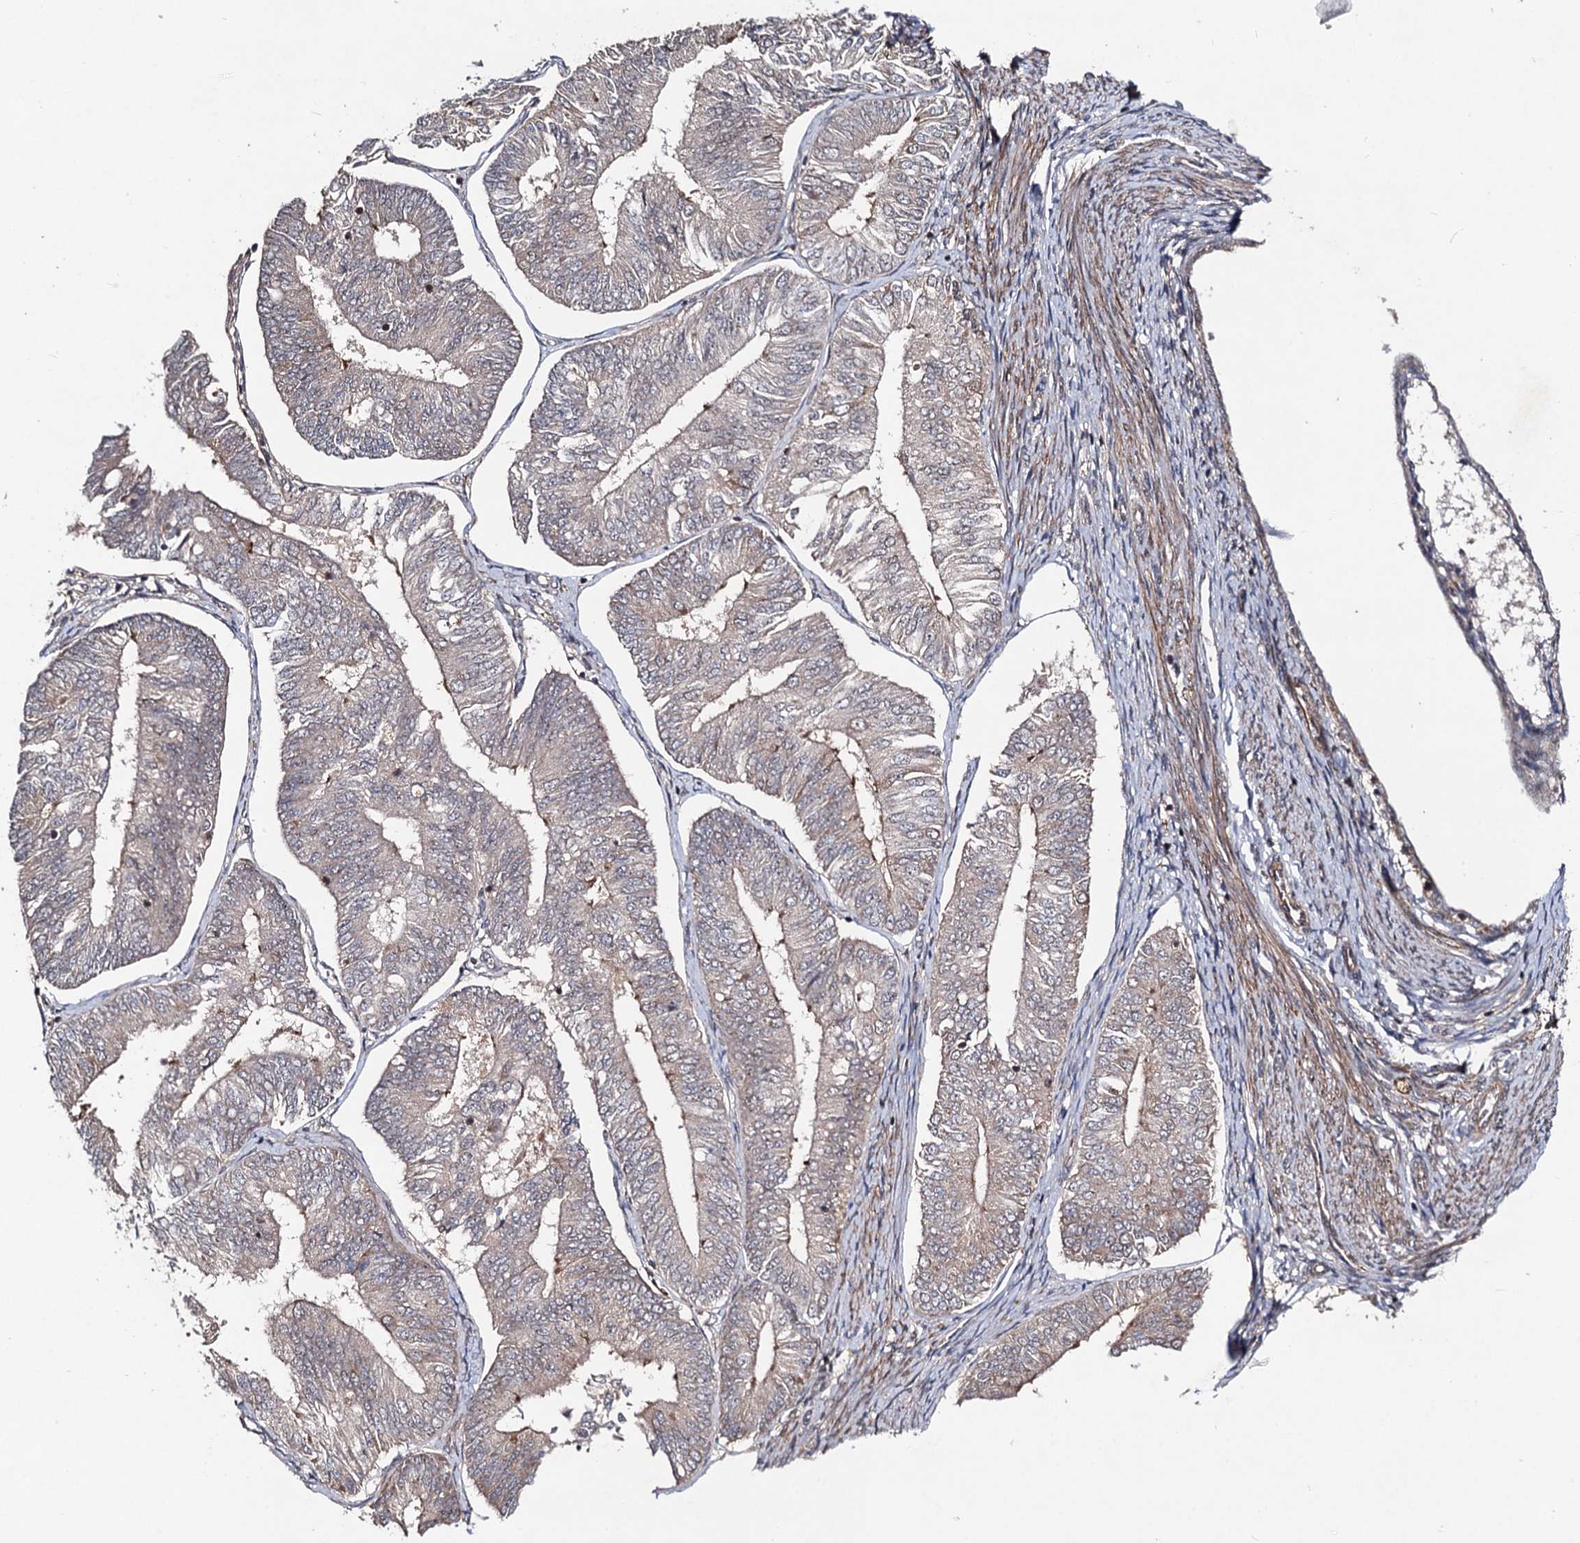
{"staining": {"intensity": "weak", "quantity": "<25%", "location": "cytoplasmic/membranous"}, "tissue": "endometrial cancer", "cell_type": "Tumor cells", "image_type": "cancer", "snomed": [{"axis": "morphology", "description": "Adenocarcinoma, NOS"}, {"axis": "topography", "description": "Endometrium"}], "caption": "This is an immunohistochemistry histopathology image of endometrial cancer (adenocarcinoma). There is no staining in tumor cells.", "gene": "KXD1", "patient": {"sex": "female", "age": 58}}